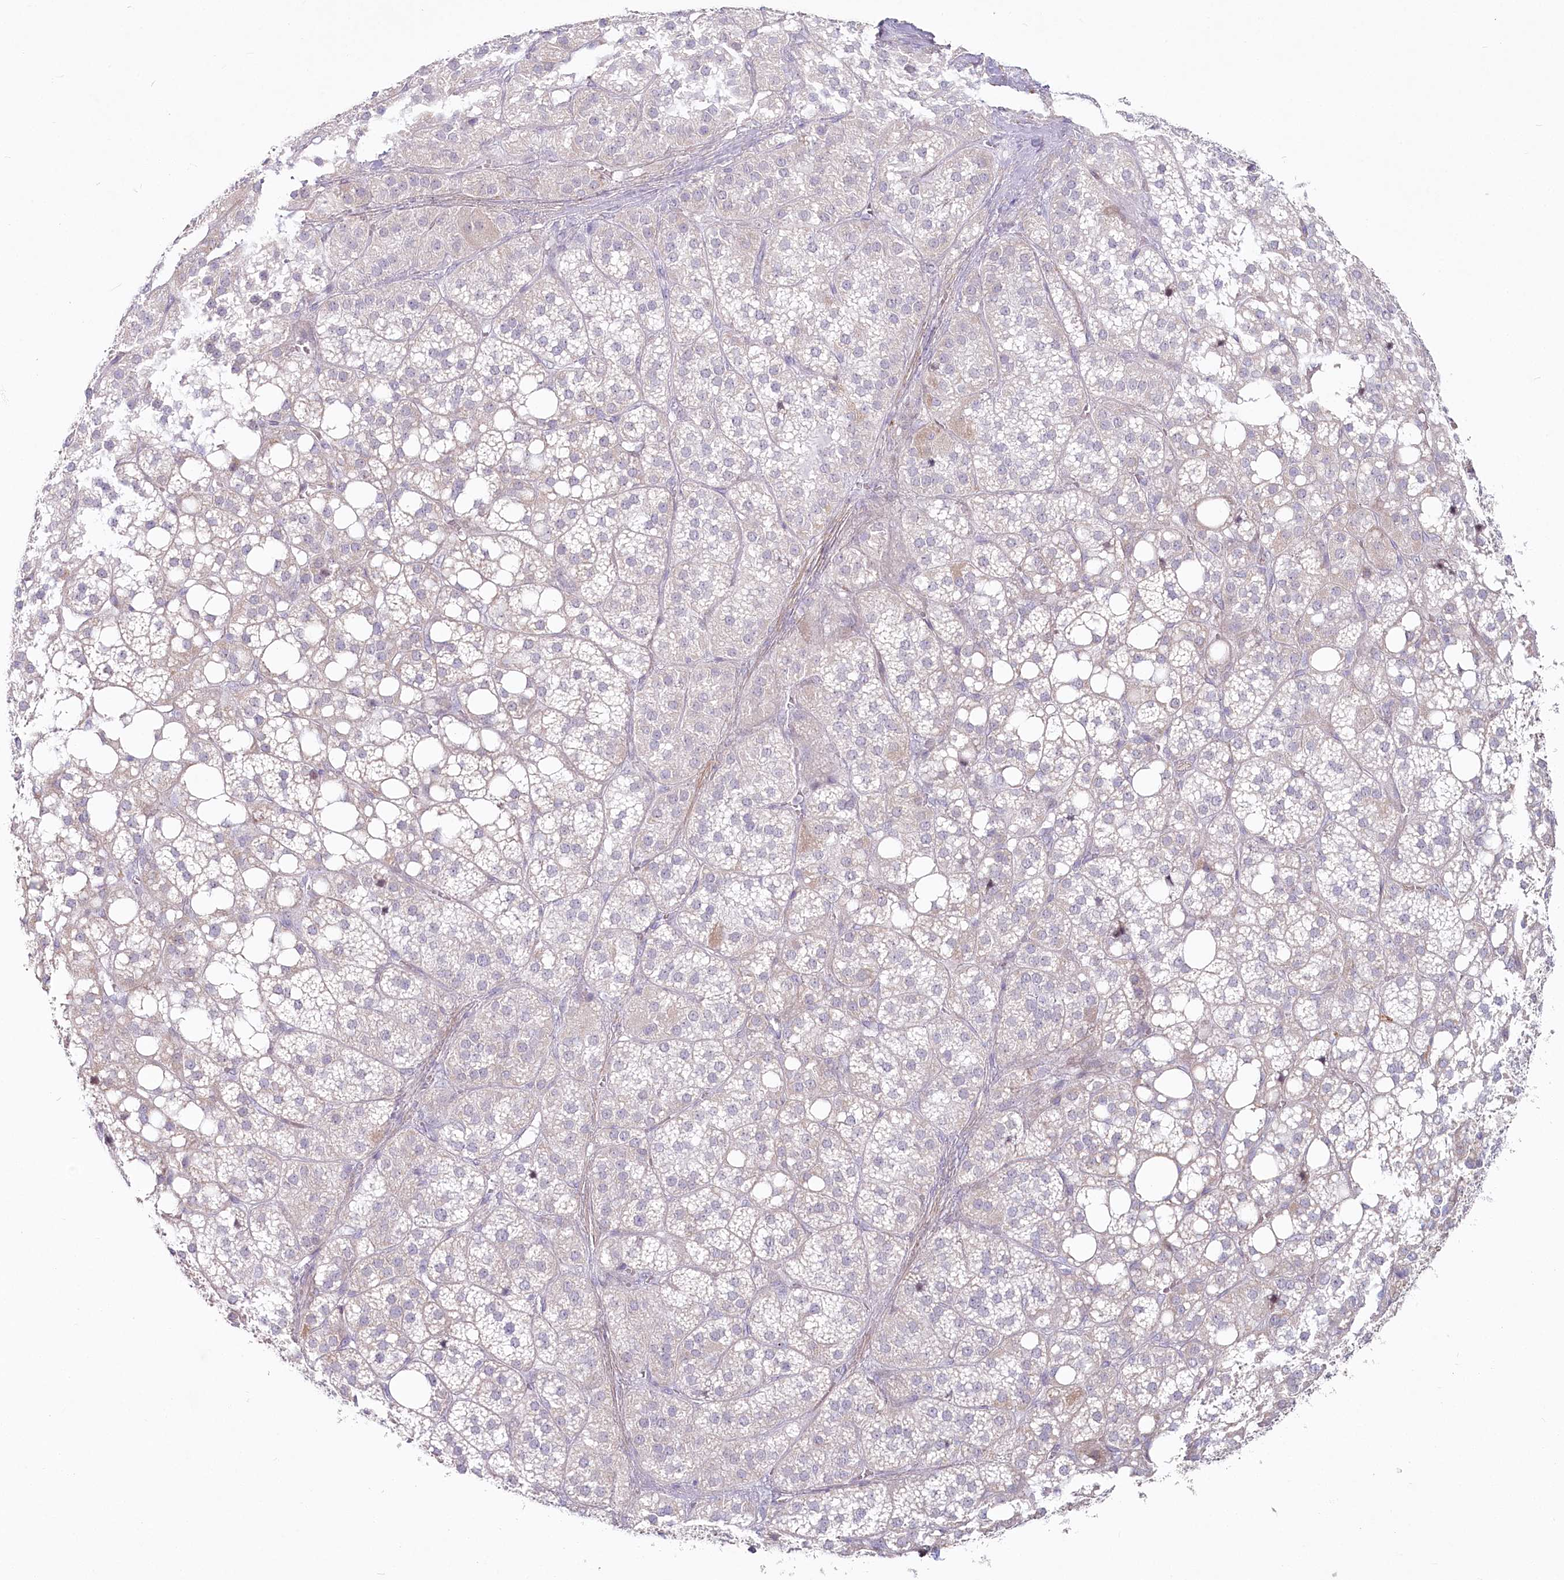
{"staining": {"intensity": "weak", "quantity": "25%-75%", "location": "cytoplasmic/membranous"}, "tissue": "adrenal gland", "cell_type": "Glandular cells", "image_type": "normal", "snomed": [{"axis": "morphology", "description": "Normal tissue, NOS"}, {"axis": "topography", "description": "Adrenal gland"}], "caption": "High-magnification brightfield microscopy of unremarkable adrenal gland stained with DAB (brown) and counterstained with hematoxylin (blue). glandular cells exhibit weak cytoplasmic/membranous positivity is present in about25%-75% of cells.", "gene": "ABHD8", "patient": {"sex": "female", "age": 59}}